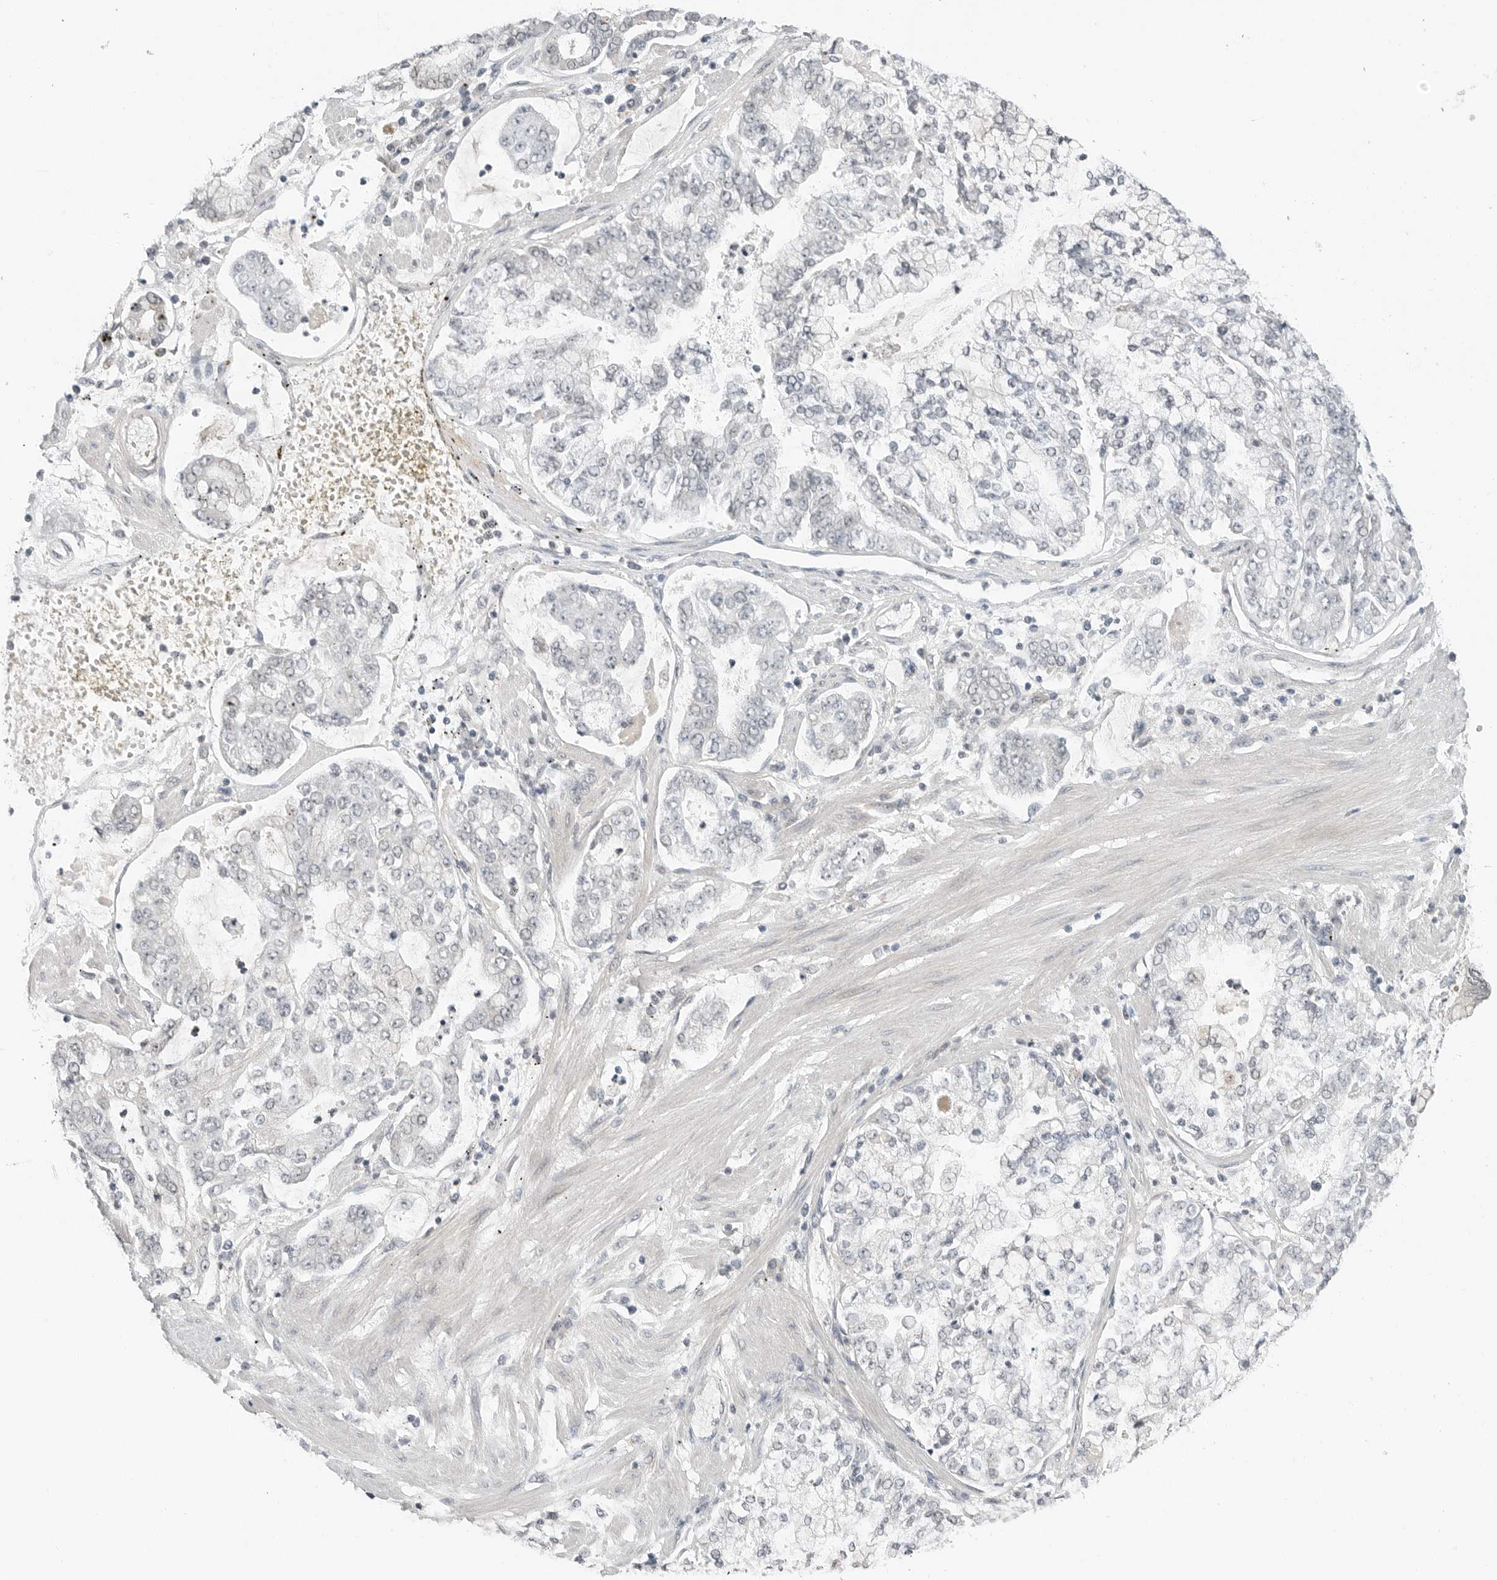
{"staining": {"intensity": "negative", "quantity": "none", "location": "none"}, "tissue": "stomach cancer", "cell_type": "Tumor cells", "image_type": "cancer", "snomed": [{"axis": "morphology", "description": "Adenocarcinoma, NOS"}, {"axis": "topography", "description": "Stomach"}], "caption": "Tumor cells show no significant protein staining in adenocarcinoma (stomach).", "gene": "FCRLB", "patient": {"sex": "male", "age": 76}}